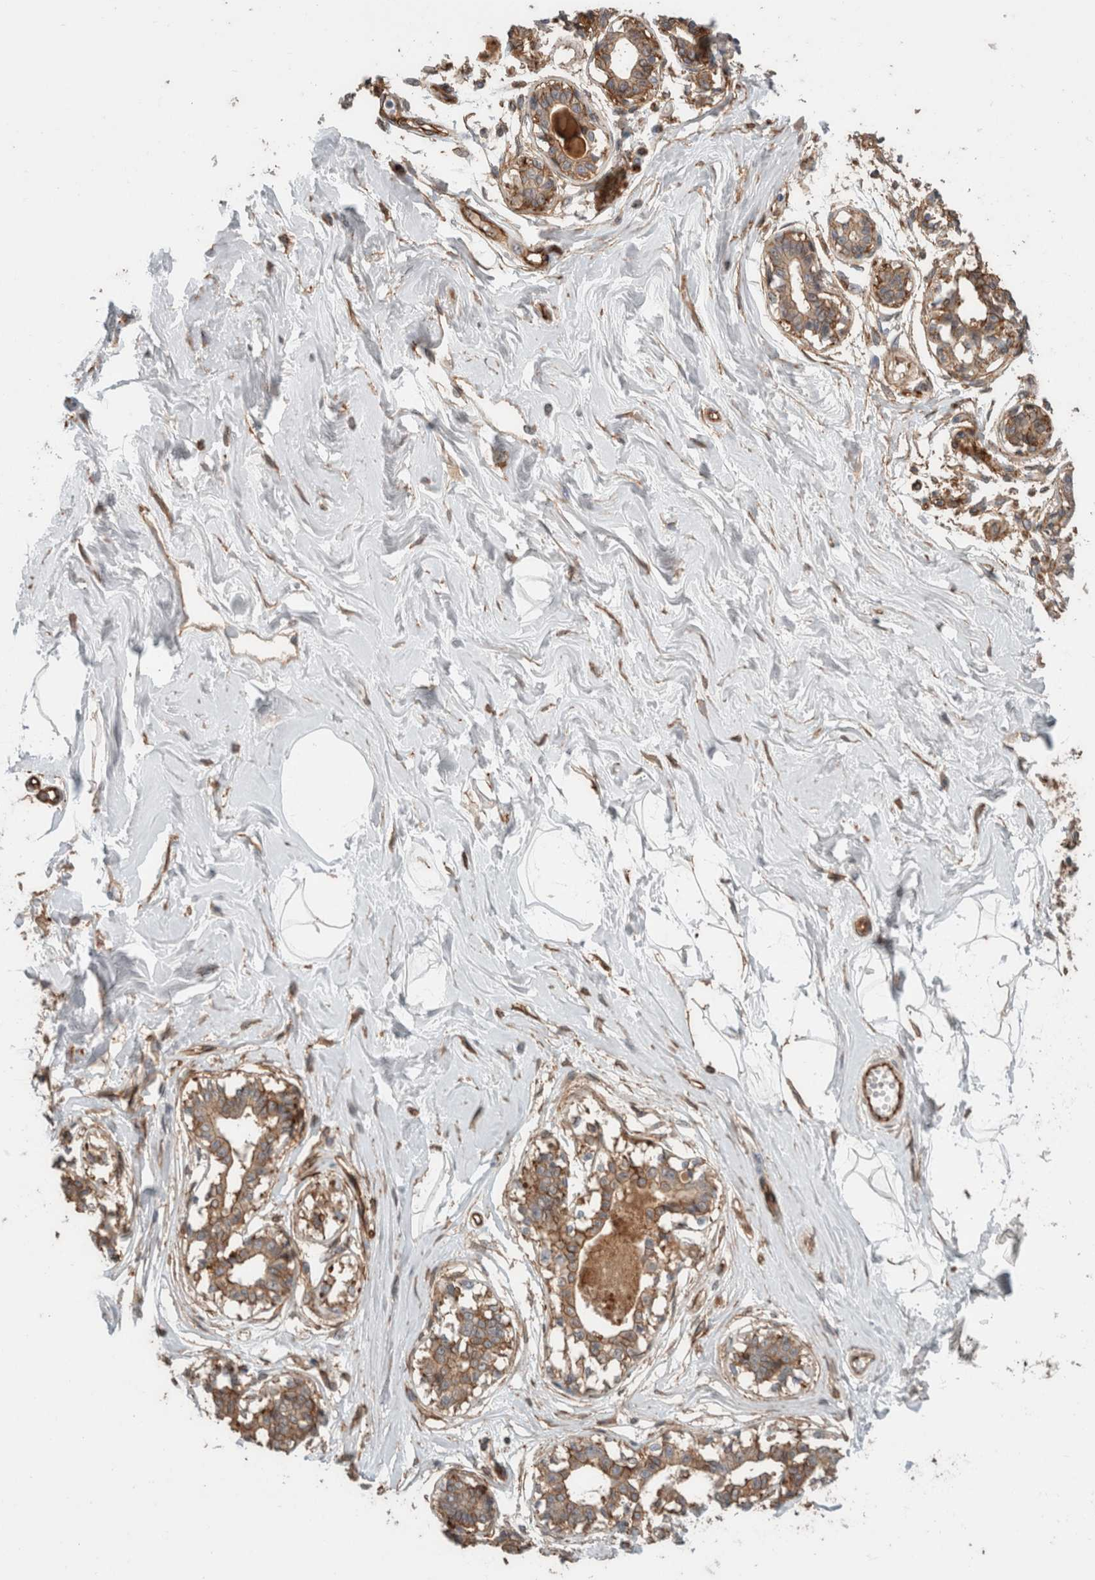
{"staining": {"intensity": "negative", "quantity": "none", "location": "none"}, "tissue": "breast", "cell_type": "Adipocytes", "image_type": "normal", "snomed": [{"axis": "morphology", "description": "Normal tissue, NOS"}, {"axis": "topography", "description": "Breast"}], "caption": "Human breast stained for a protein using immunohistochemistry reveals no positivity in adipocytes.", "gene": "RASAL2", "patient": {"sex": "female", "age": 45}}